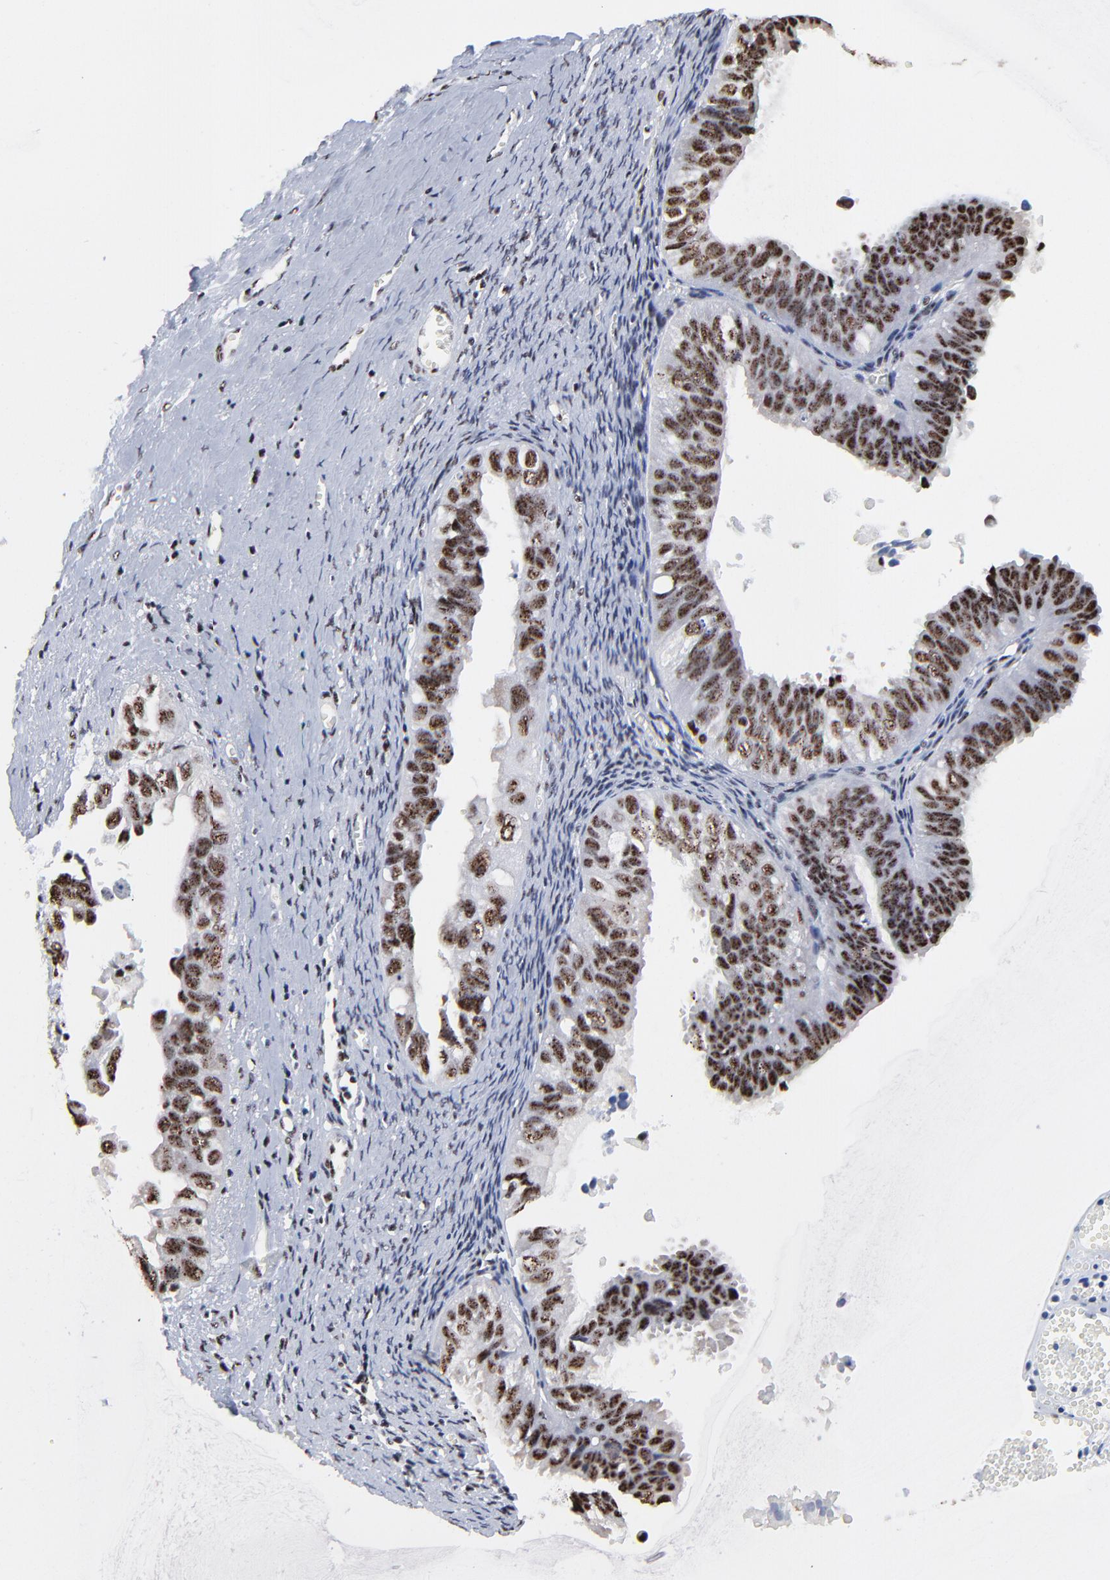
{"staining": {"intensity": "moderate", "quantity": ">75%", "location": "nuclear"}, "tissue": "ovarian cancer", "cell_type": "Tumor cells", "image_type": "cancer", "snomed": [{"axis": "morphology", "description": "Carcinoma, endometroid"}, {"axis": "topography", "description": "Ovary"}], "caption": "This photomicrograph demonstrates ovarian endometroid carcinoma stained with immunohistochemistry (IHC) to label a protein in brown. The nuclear of tumor cells show moderate positivity for the protein. Nuclei are counter-stained blue.", "gene": "MBD4", "patient": {"sex": "female", "age": 85}}